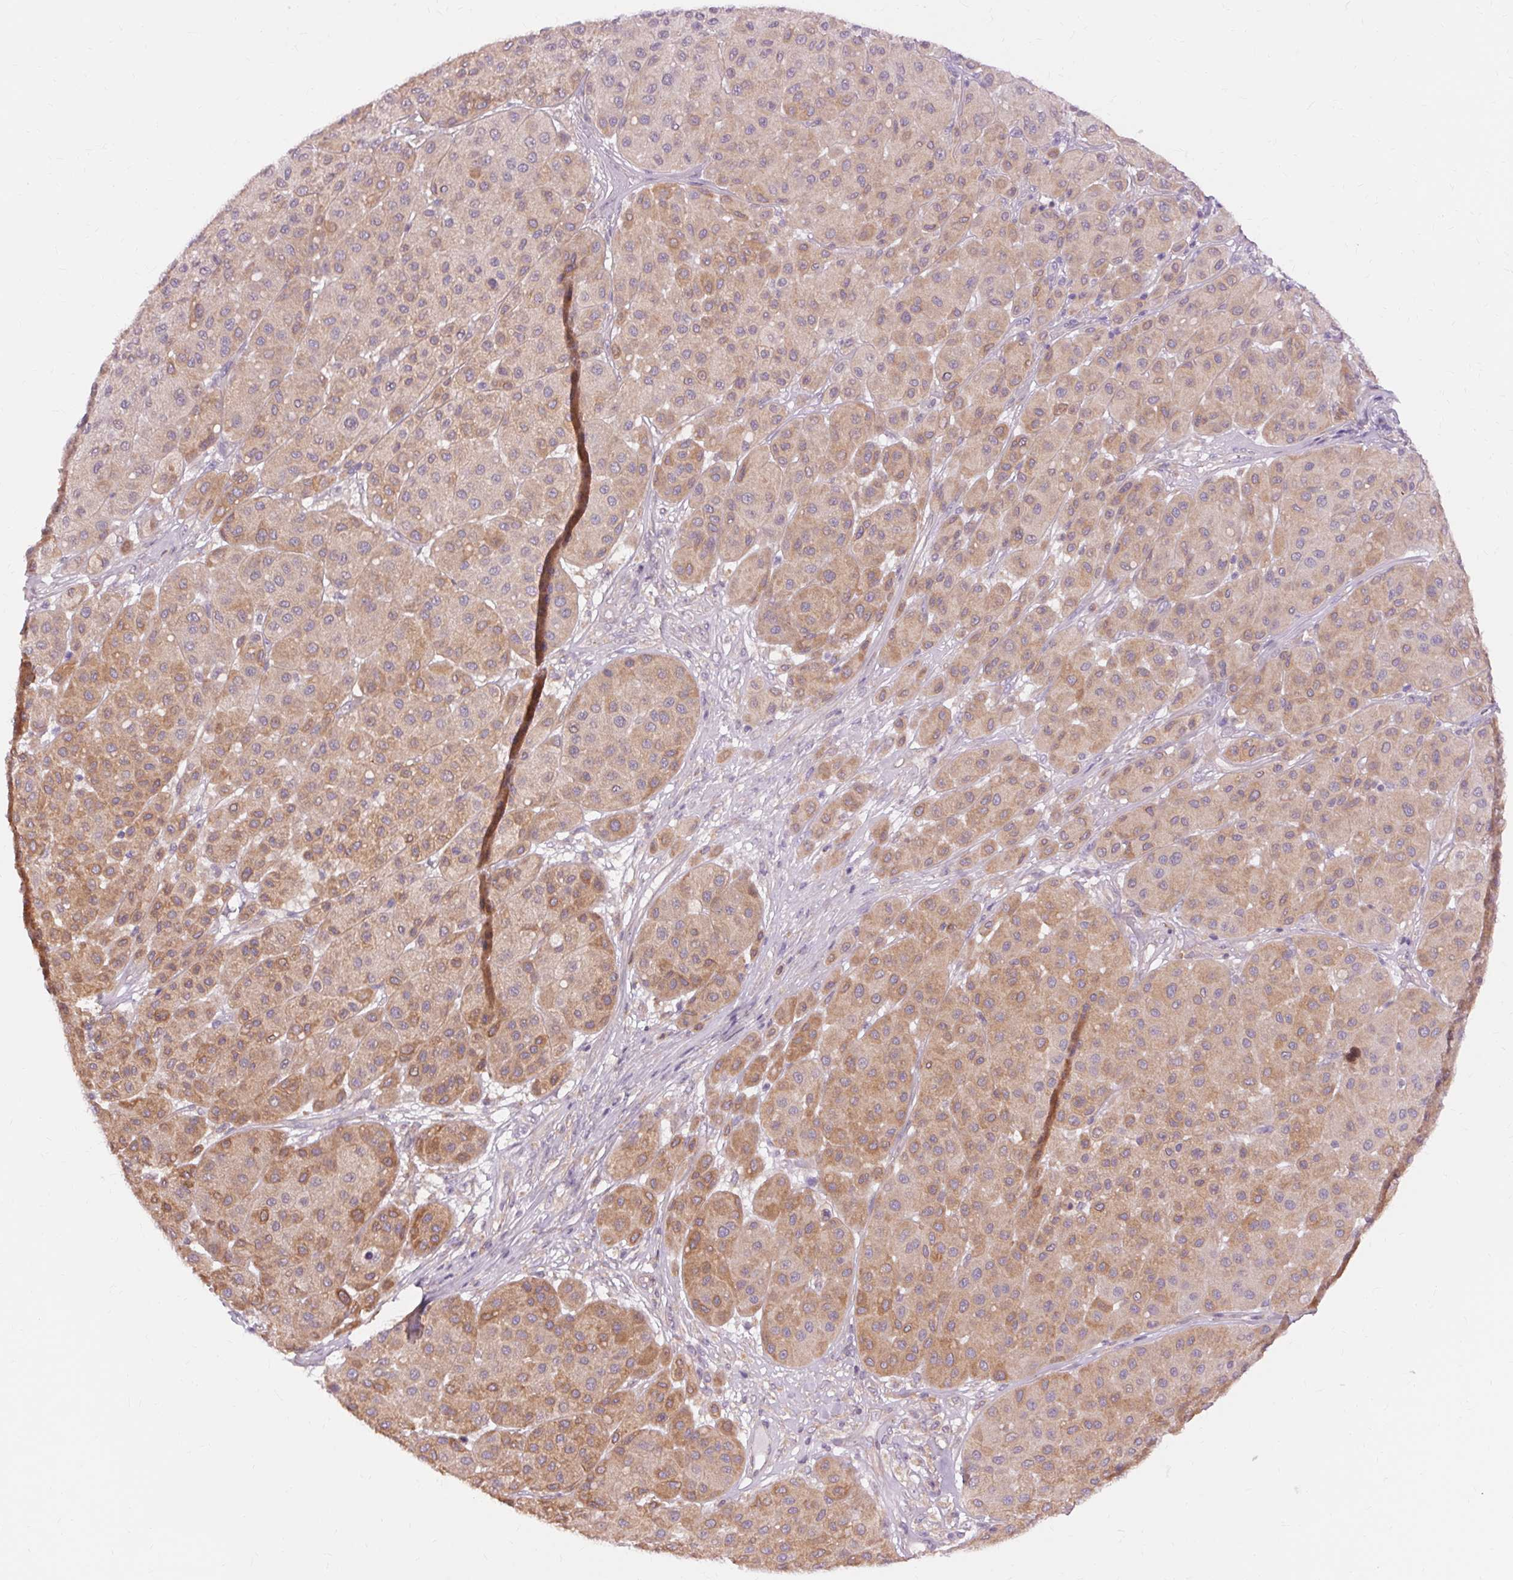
{"staining": {"intensity": "moderate", "quantity": "25%-75%", "location": "cytoplasmic/membranous"}, "tissue": "melanoma", "cell_type": "Tumor cells", "image_type": "cancer", "snomed": [{"axis": "morphology", "description": "Malignant melanoma, Metastatic site"}, {"axis": "topography", "description": "Smooth muscle"}], "caption": "Malignant melanoma (metastatic site) was stained to show a protein in brown. There is medium levels of moderate cytoplasmic/membranous expression in approximately 25%-75% of tumor cells.", "gene": "TM6SF1", "patient": {"sex": "male", "age": 41}}